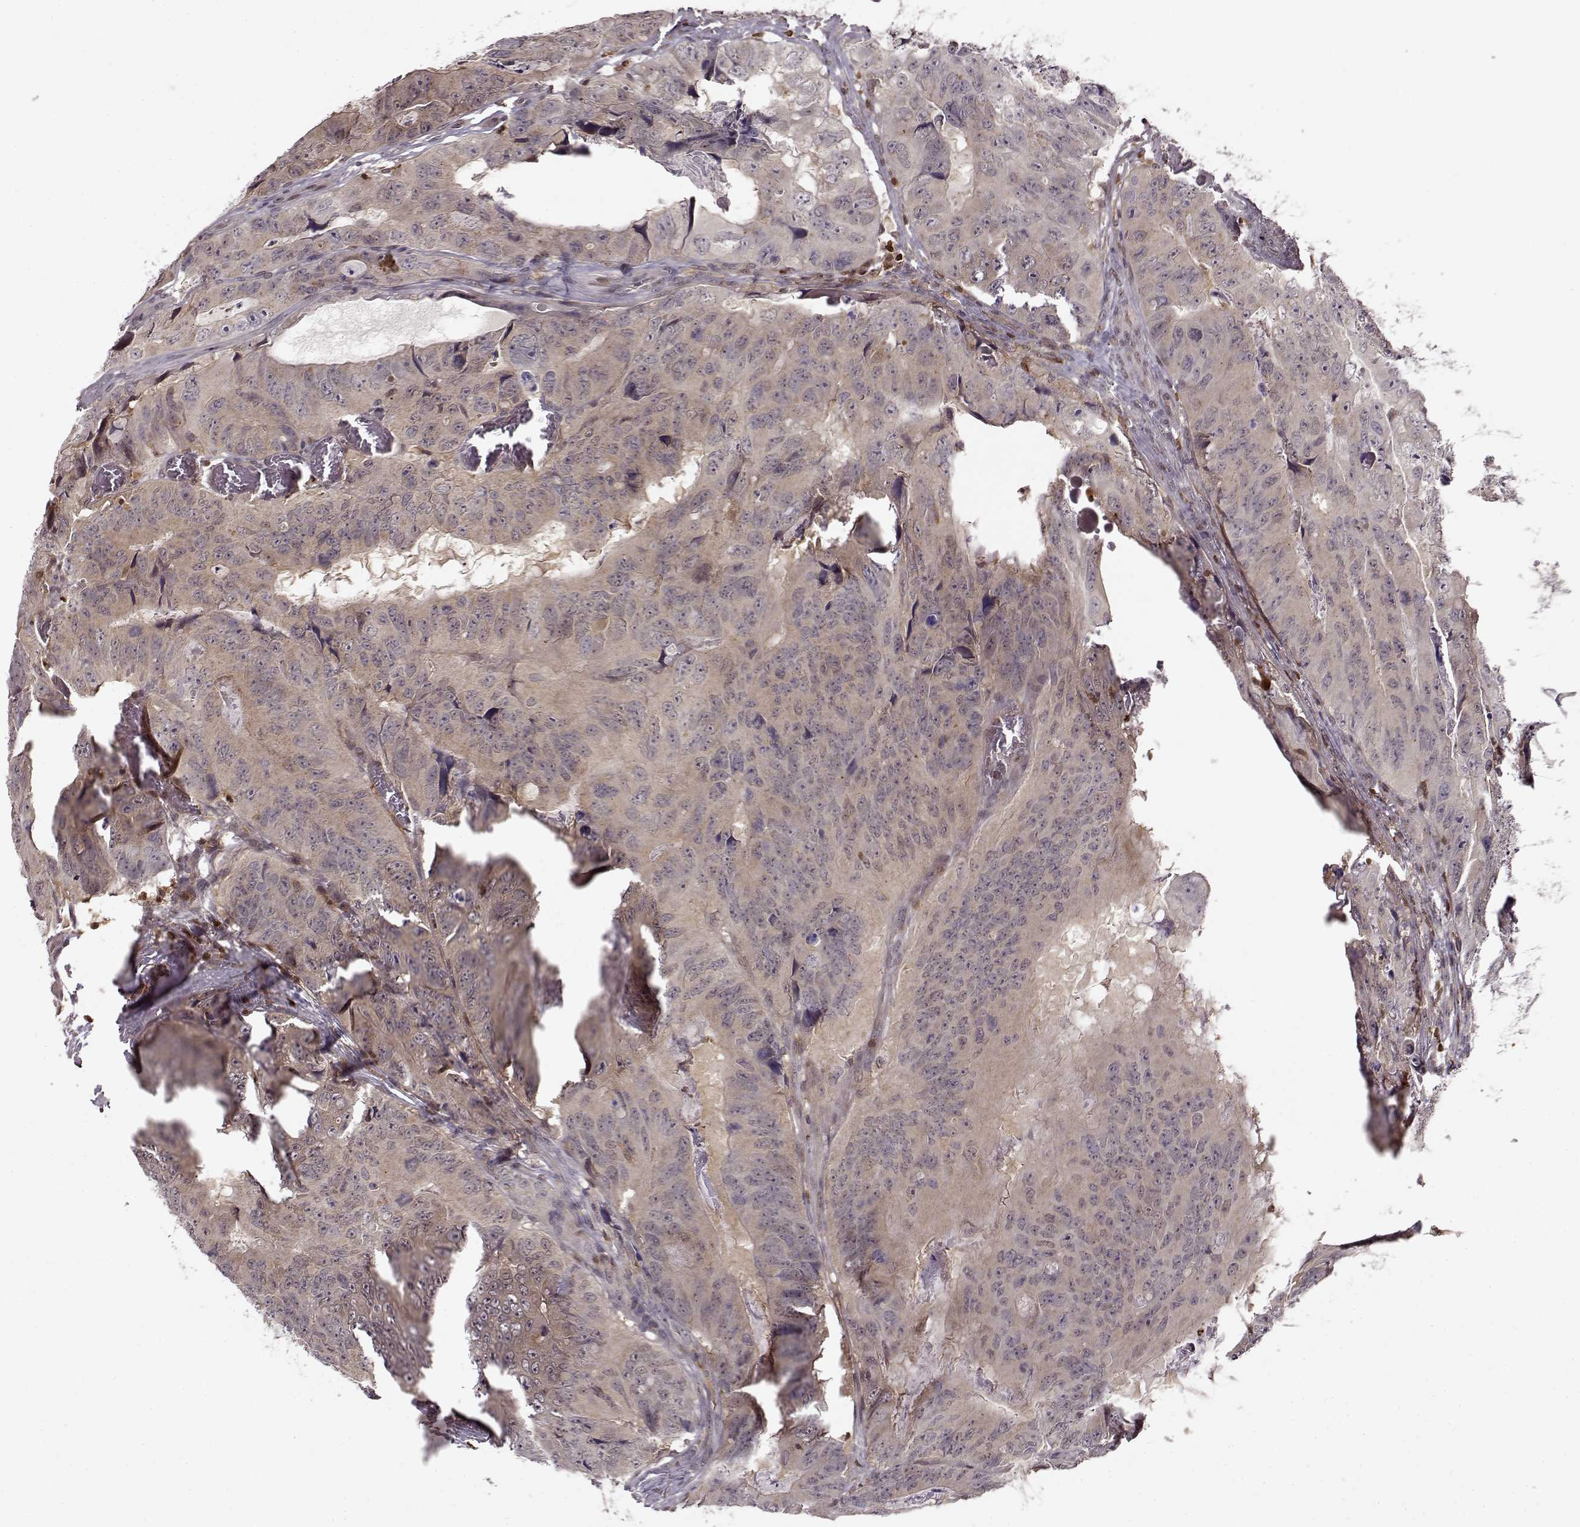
{"staining": {"intensity": "weak", "quantity": ">75%", "location": "cytoplasmic/membranous"}, "tissue": "colorectal cancer", "cell_type": "Tumor cells", "image_type": "cancer", "snomed": [{"axis": "morphology", "description": "Adenocarcinoma, NOS"}, {"axis": "topography", "description": "Colon"}], "caption": "High-power microscopy captured an IHC photomicrograph of adenocarcinoma (colorectal), revealing weak cytoplasmic/membranous expression in approximately >75% of tumor cells.", "gene": "MFSD1", "patient": {"sex": "male", "age": 79}}